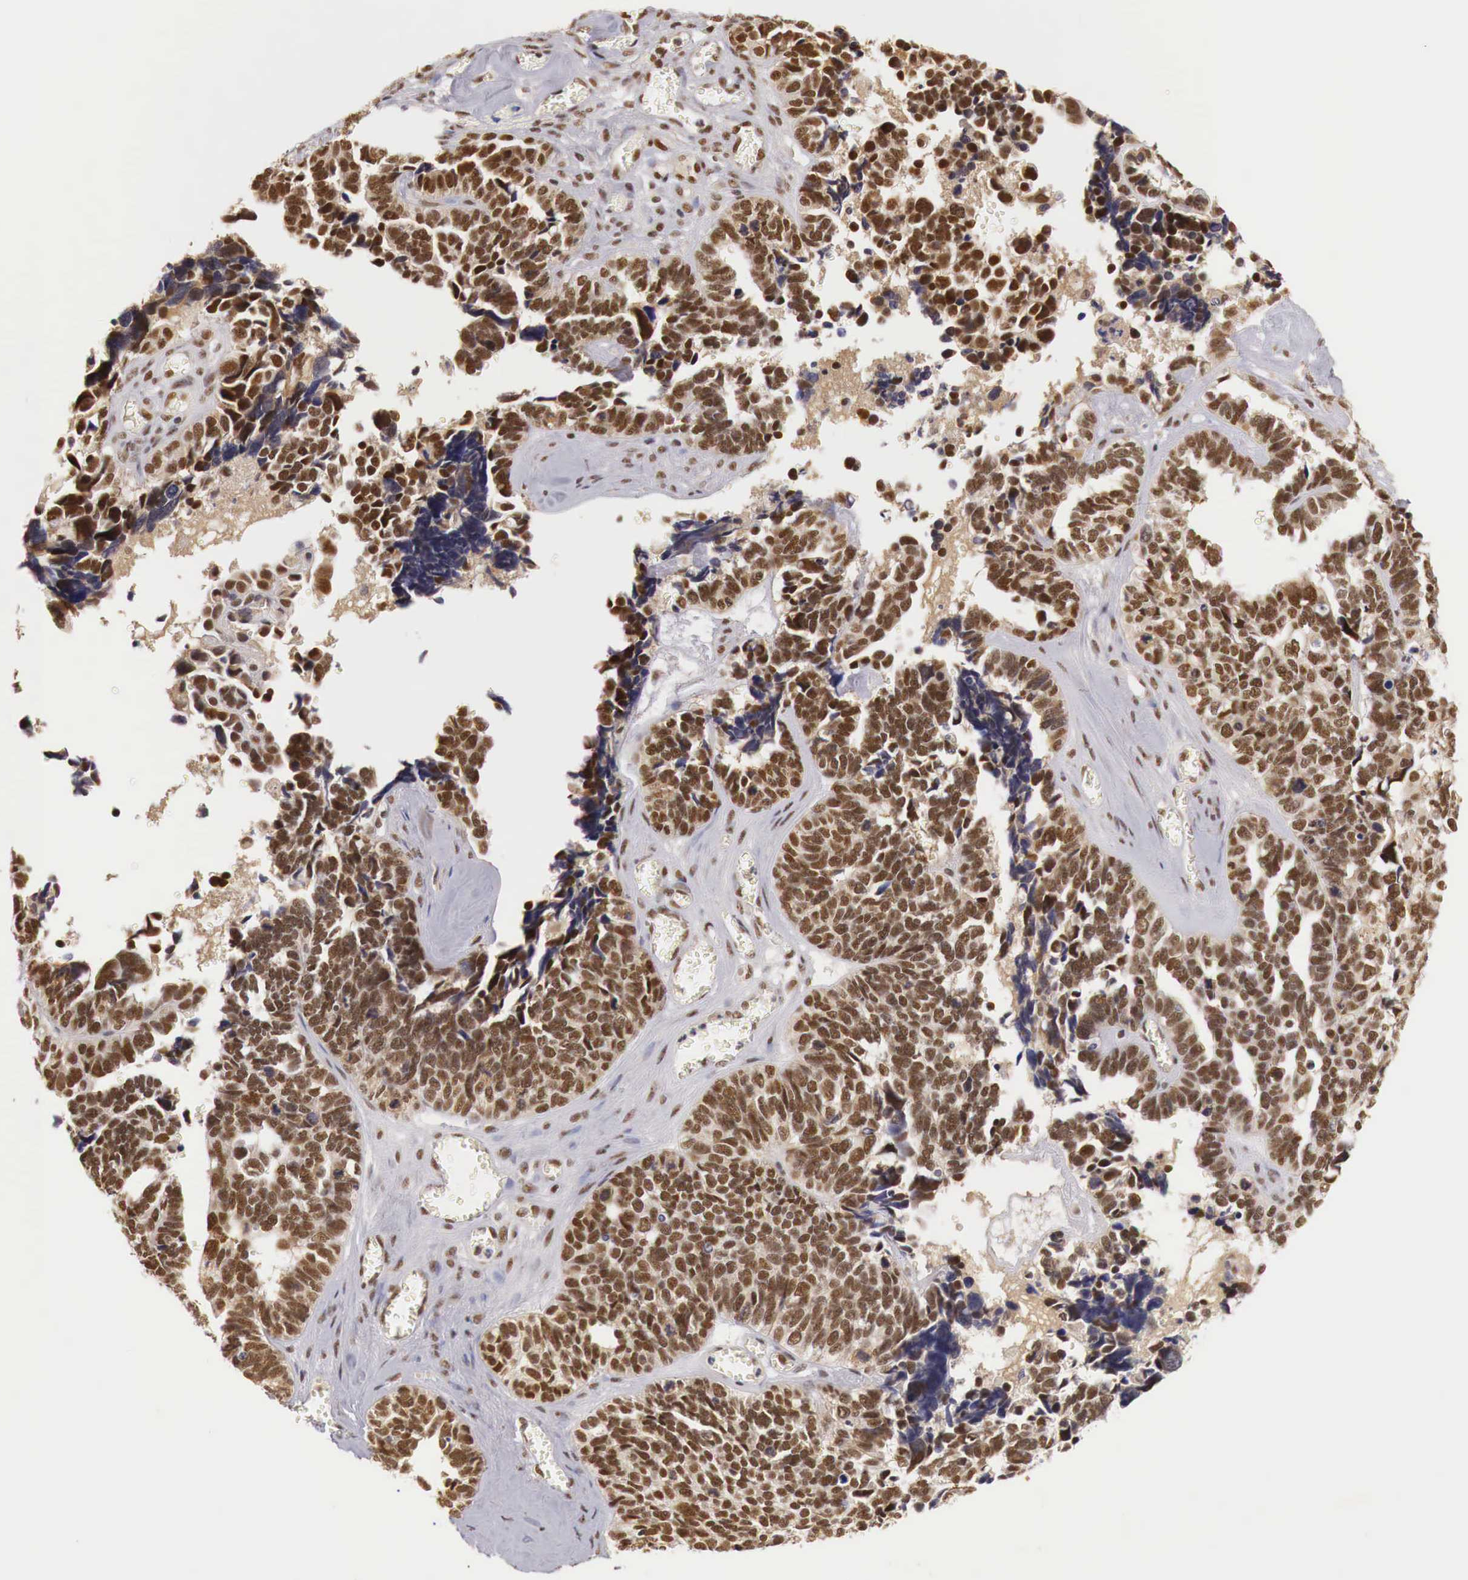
{"staining": {"intensity": "strong", "quantity": ">75%", "location": "cytoplasmic/membranous,nuclear"}, "tissue": "ovarian cancer", "cell_type": "Tumor cells", "image_type": "cancer", "snomed": [{"axis": "morphology", "description": "Cystadenocarcinoma, serous, NOS"}, {"axis": "topography", "description": "Ovary"}], "caption": "Immunohistochemistry histopathology image of ovarian serous cystadenocarcinoma stained for a protein (brown), which shows high levels of strong cytoplasmic/membranous and nuclear expression in approximately >75% of tumor cells.", "gene": "GPKOW", "patient": {"sex": "female", "age": 77}}